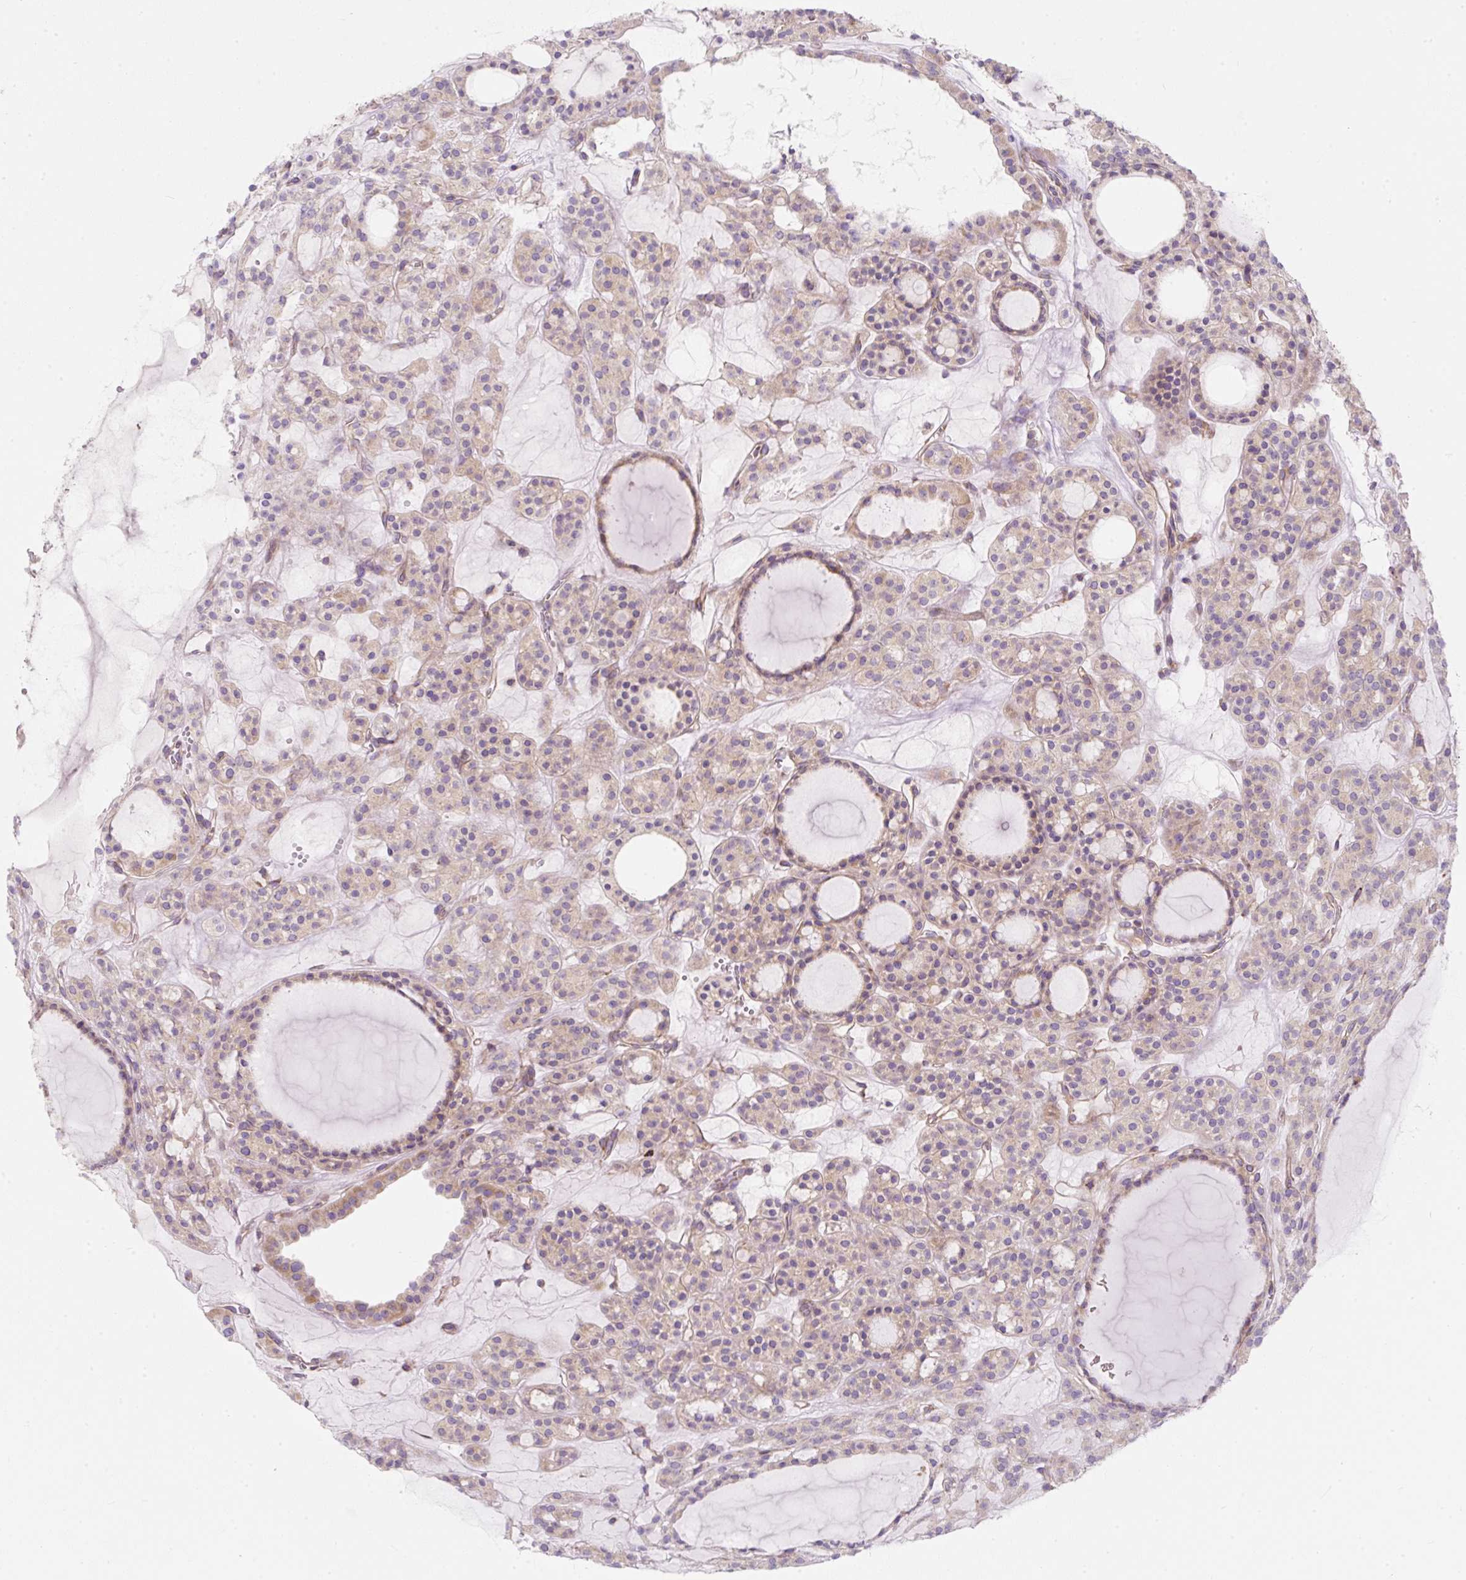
{"staining": {"intensity": "weak", "quantity": "<25%", "location": "cytoplasmic/membranous"}, "tissue": "thyroid cancer", "cell_type": "Tumor cells", "image_type": "cancer", "snomed": [{"axis": "morphology", "description": "Follicular adenoma carcinoma, NOS"}, {"axis": "topography", "description": "Thyroid gland"}], "caption": "Photomicrograph shows no protein staining in tumor cells of thyroid follicular adenoma carcinoma tissue.", "gene": "ERAP2", "patient": {"sex": "female", "age": 63}}